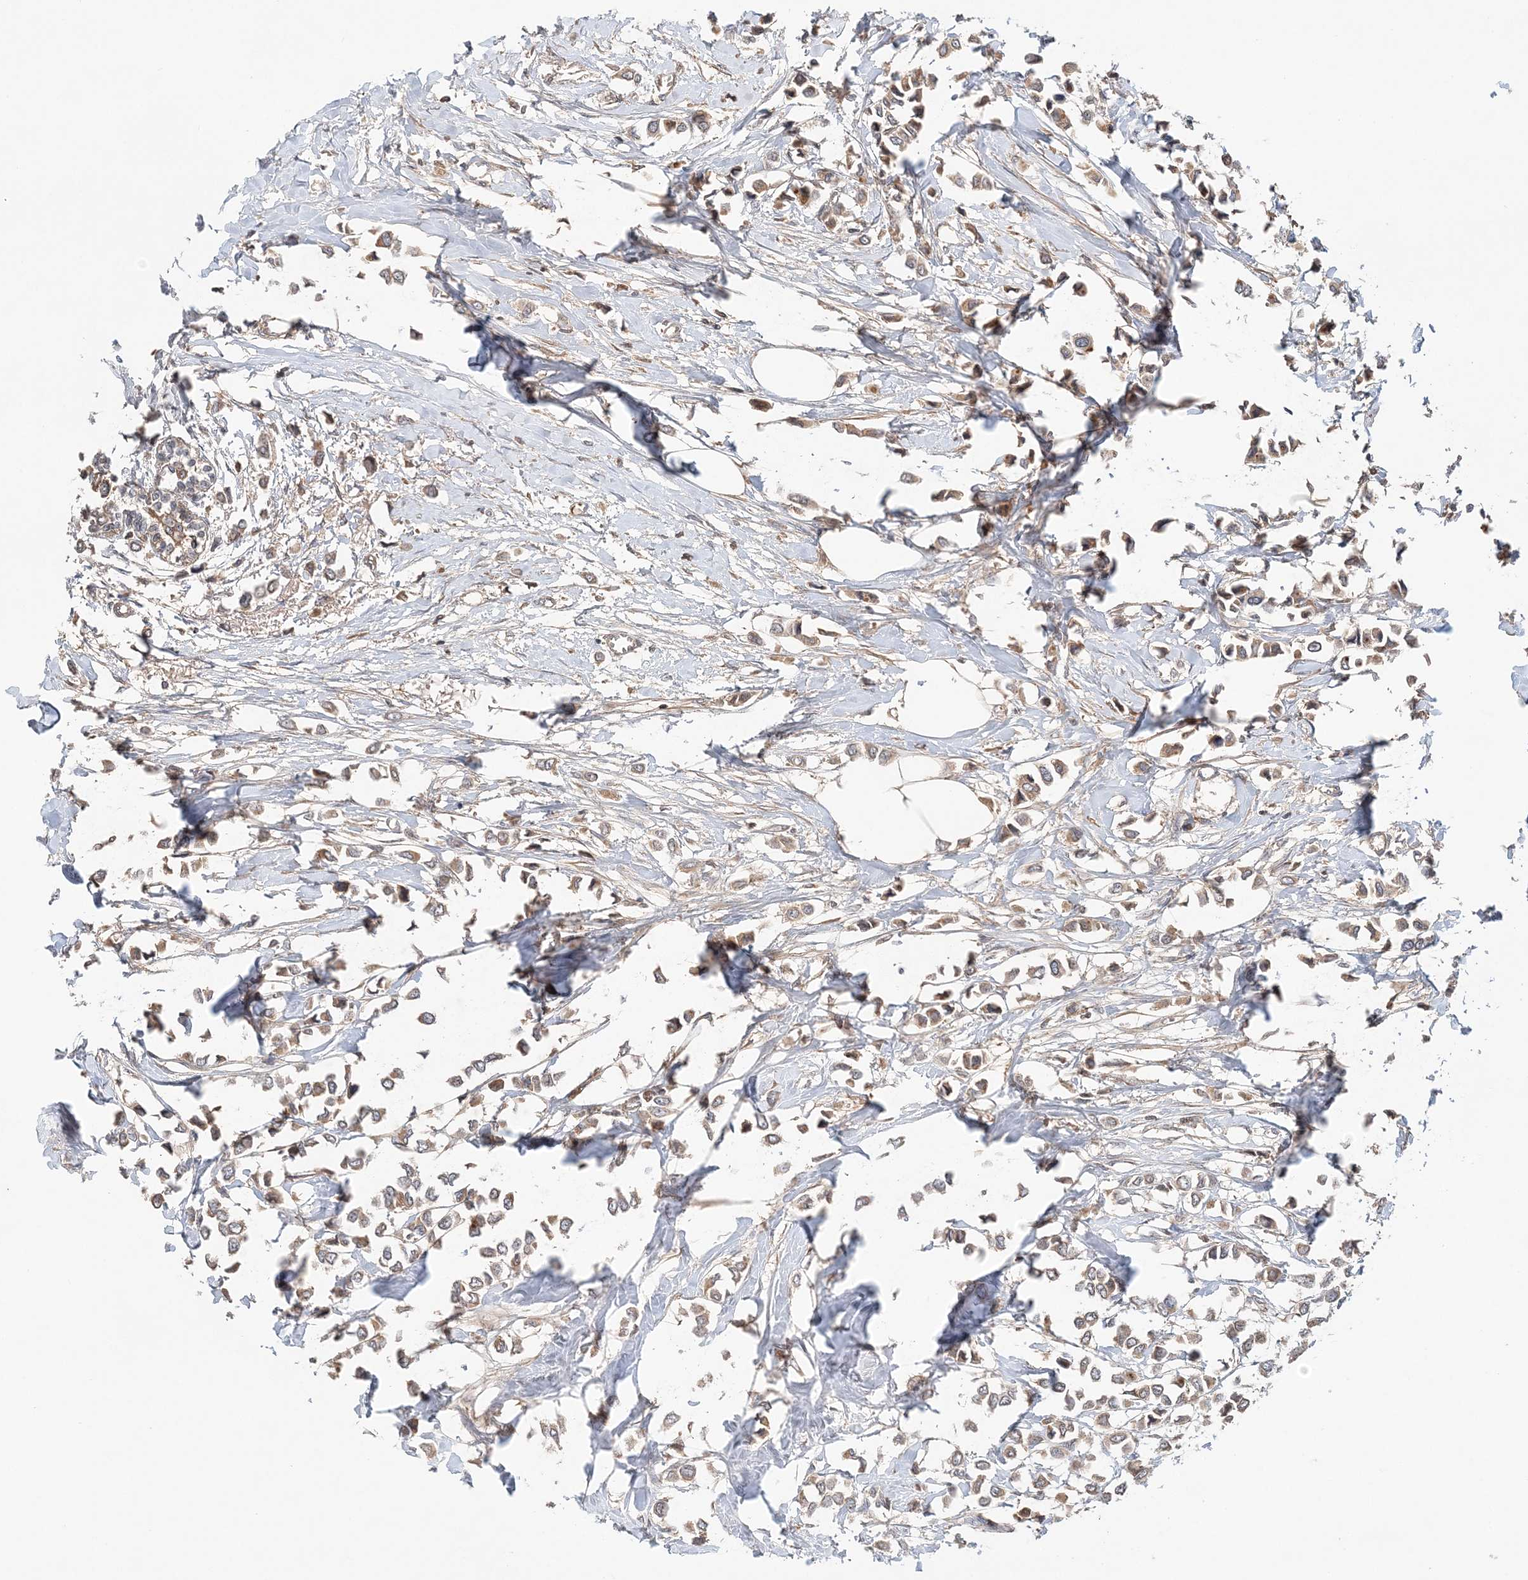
{"staining": {"intensity": "weak", "quantity": ">75%", "location": "cytoplasmic/membranous"}, "tissue": "breast cancer", "cell_type": "Tumor cells", "image_type": "cancer", "snomed": [{"axis": "morphology", "description": "Lobular carcinoma"}, {"axis": "topography", "description": "Breast"}], "caption": "Tumor cells exhibit low levels of weak cytoplasmic/membranous positivity in about >75% of cells in breast cancer (lobular carcinoma).", "gene": "SYCP3", "patient": {"sex": "female", "age": 51}}